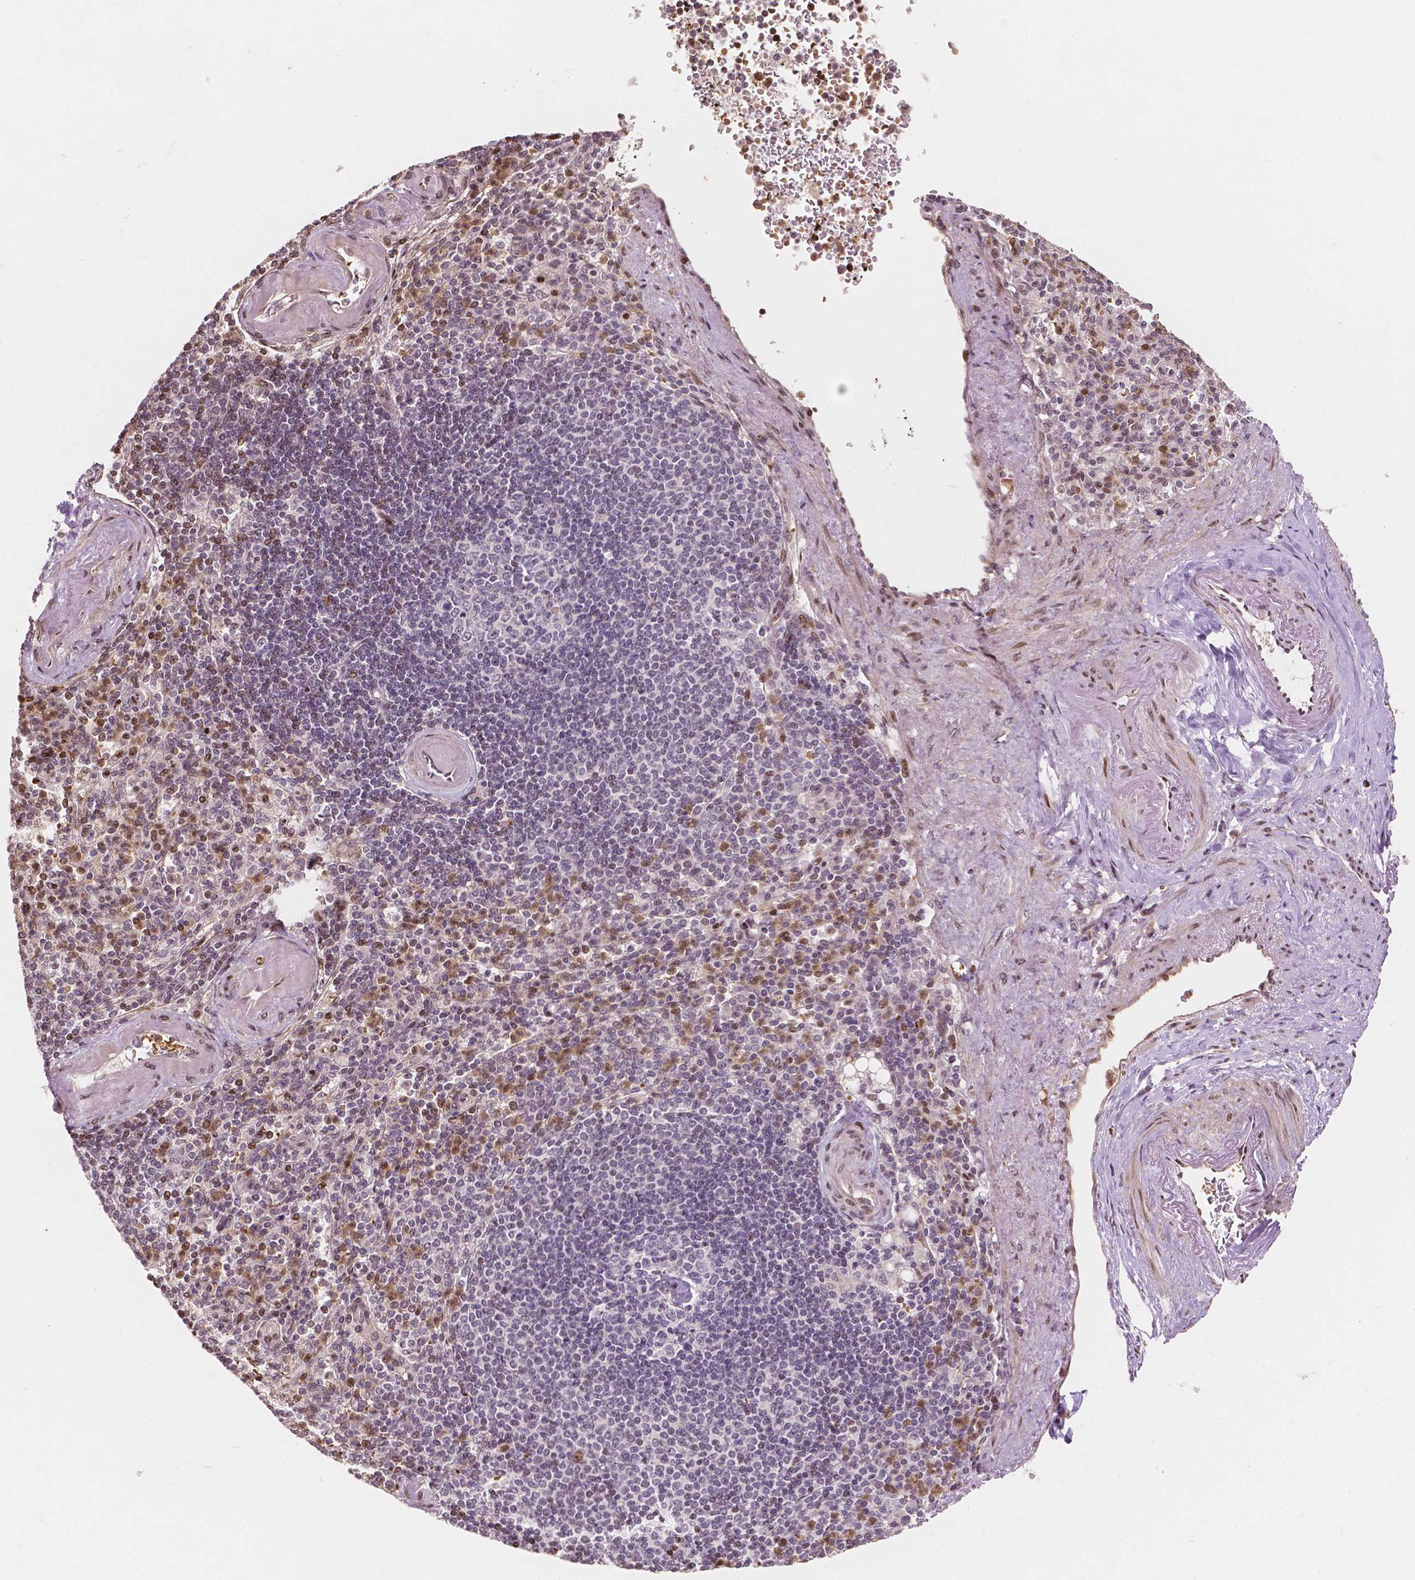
{"staining": {"intensity": "moderate", "quantity": "25%-75%", "location": "nuclear"}, "tissue": "spleen", "cell_type": "Cells in red pulp", "image_type": "normal", "snomed": [{"axis": "morphology", "description": "Normal tissue, NOS"}, {"axis": "topography", "description": "Spleen"}], "caption": "Protein expression analysis of benign spleen displays moderate nuclear expression in about 25%-75% of cells in red pulp.", "gene": "PTPN18", "patient": {"sex": "female", "age": 74}}